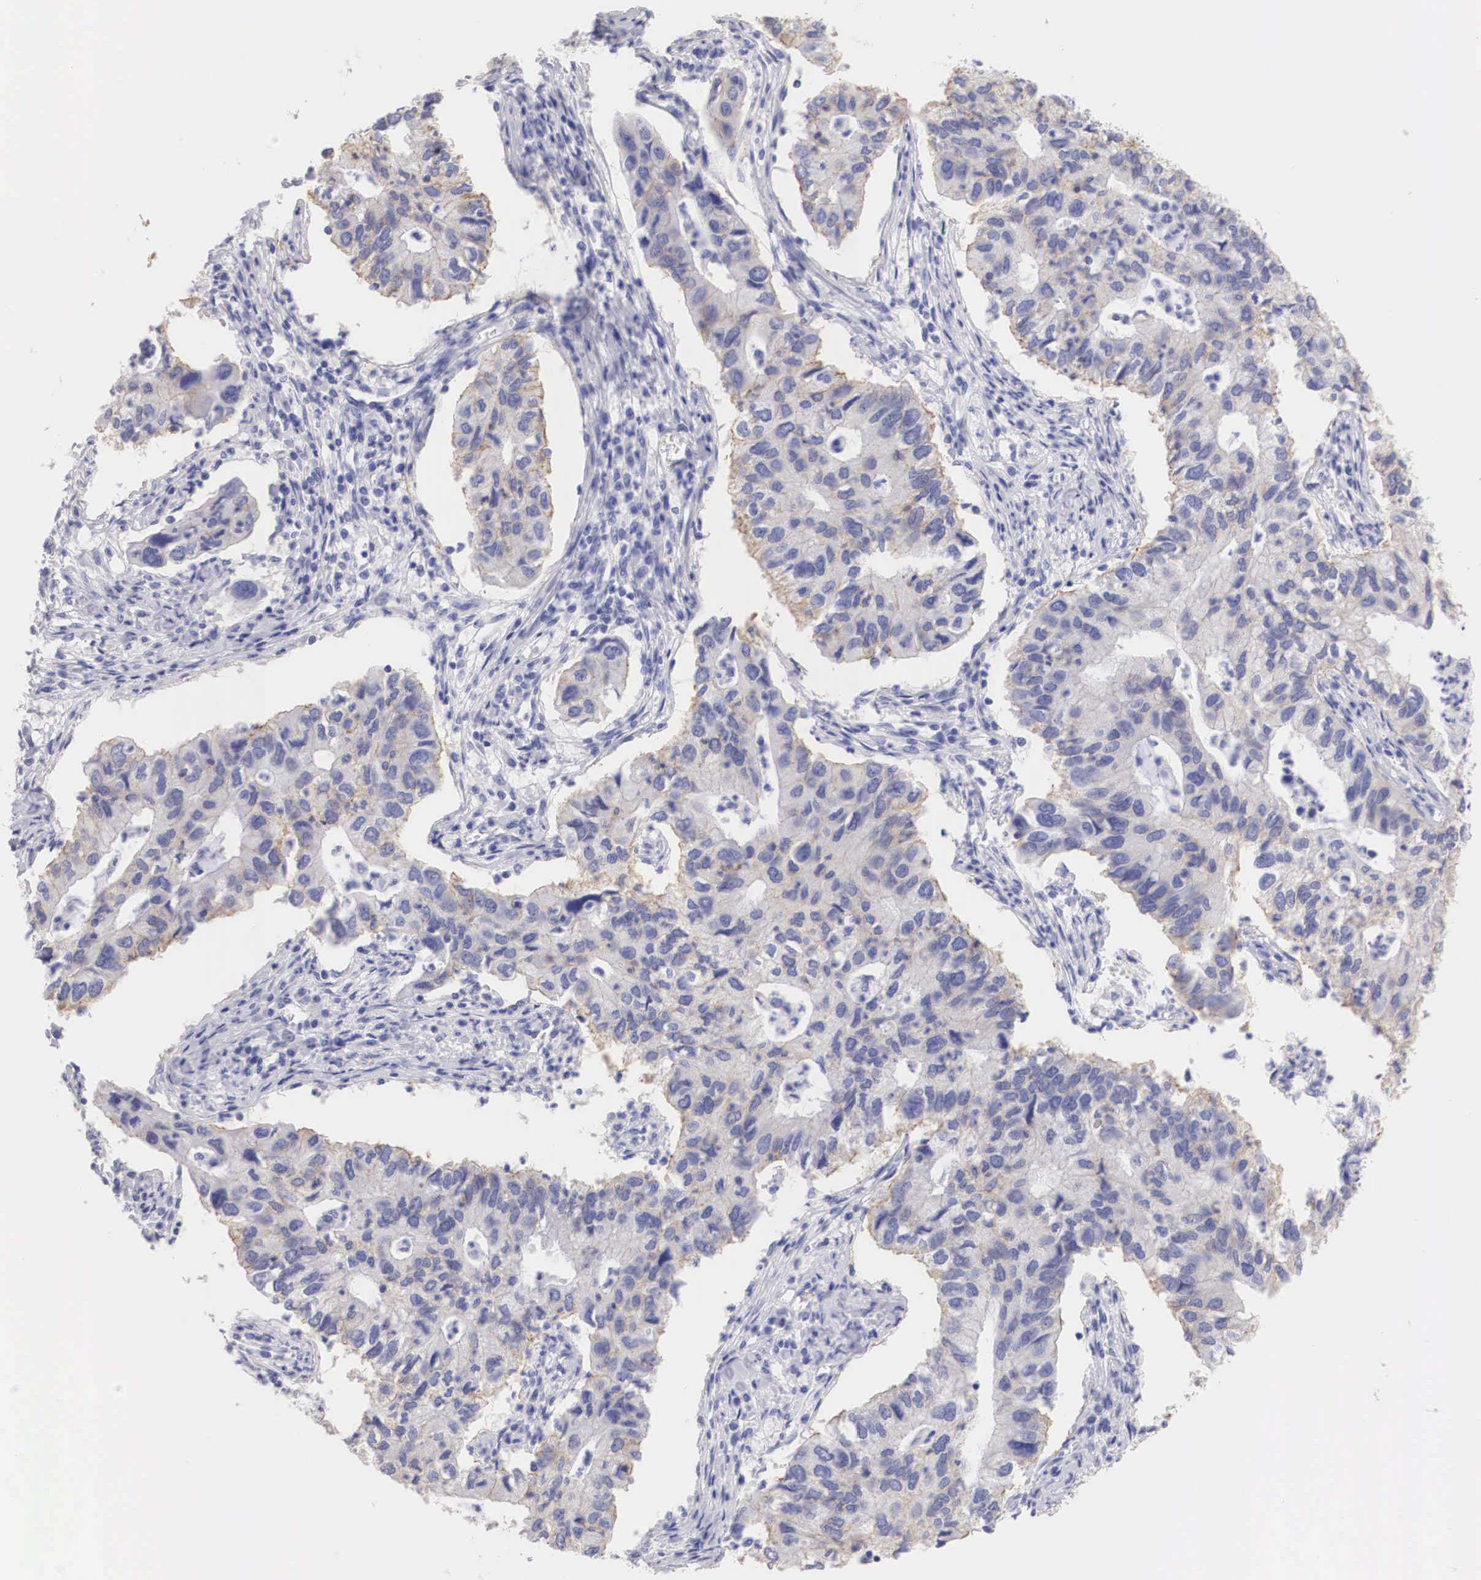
{"staining": {"intensity": "moderate", "quantity": "25%-75%", "location": "cytoplasmic/membranous"}, "tissue": "lung cancer", "cell_type": "Tumor cells", "image_type": "cancer", "snomed": [{"axis": "morphology", "description": "Adenocarcinoma, NOS"}, {"axis": "topography", "description": "Lung"}], "caption": "This is a micrograph of immunohistochemistry (IHC) staining of adenocarcinoma (lung), which shows moderate positivity in the cytoplasmic/membranous of tumor cells.", "gene": "ERBB2", "patient": {"sex": "male", "age": 48}}